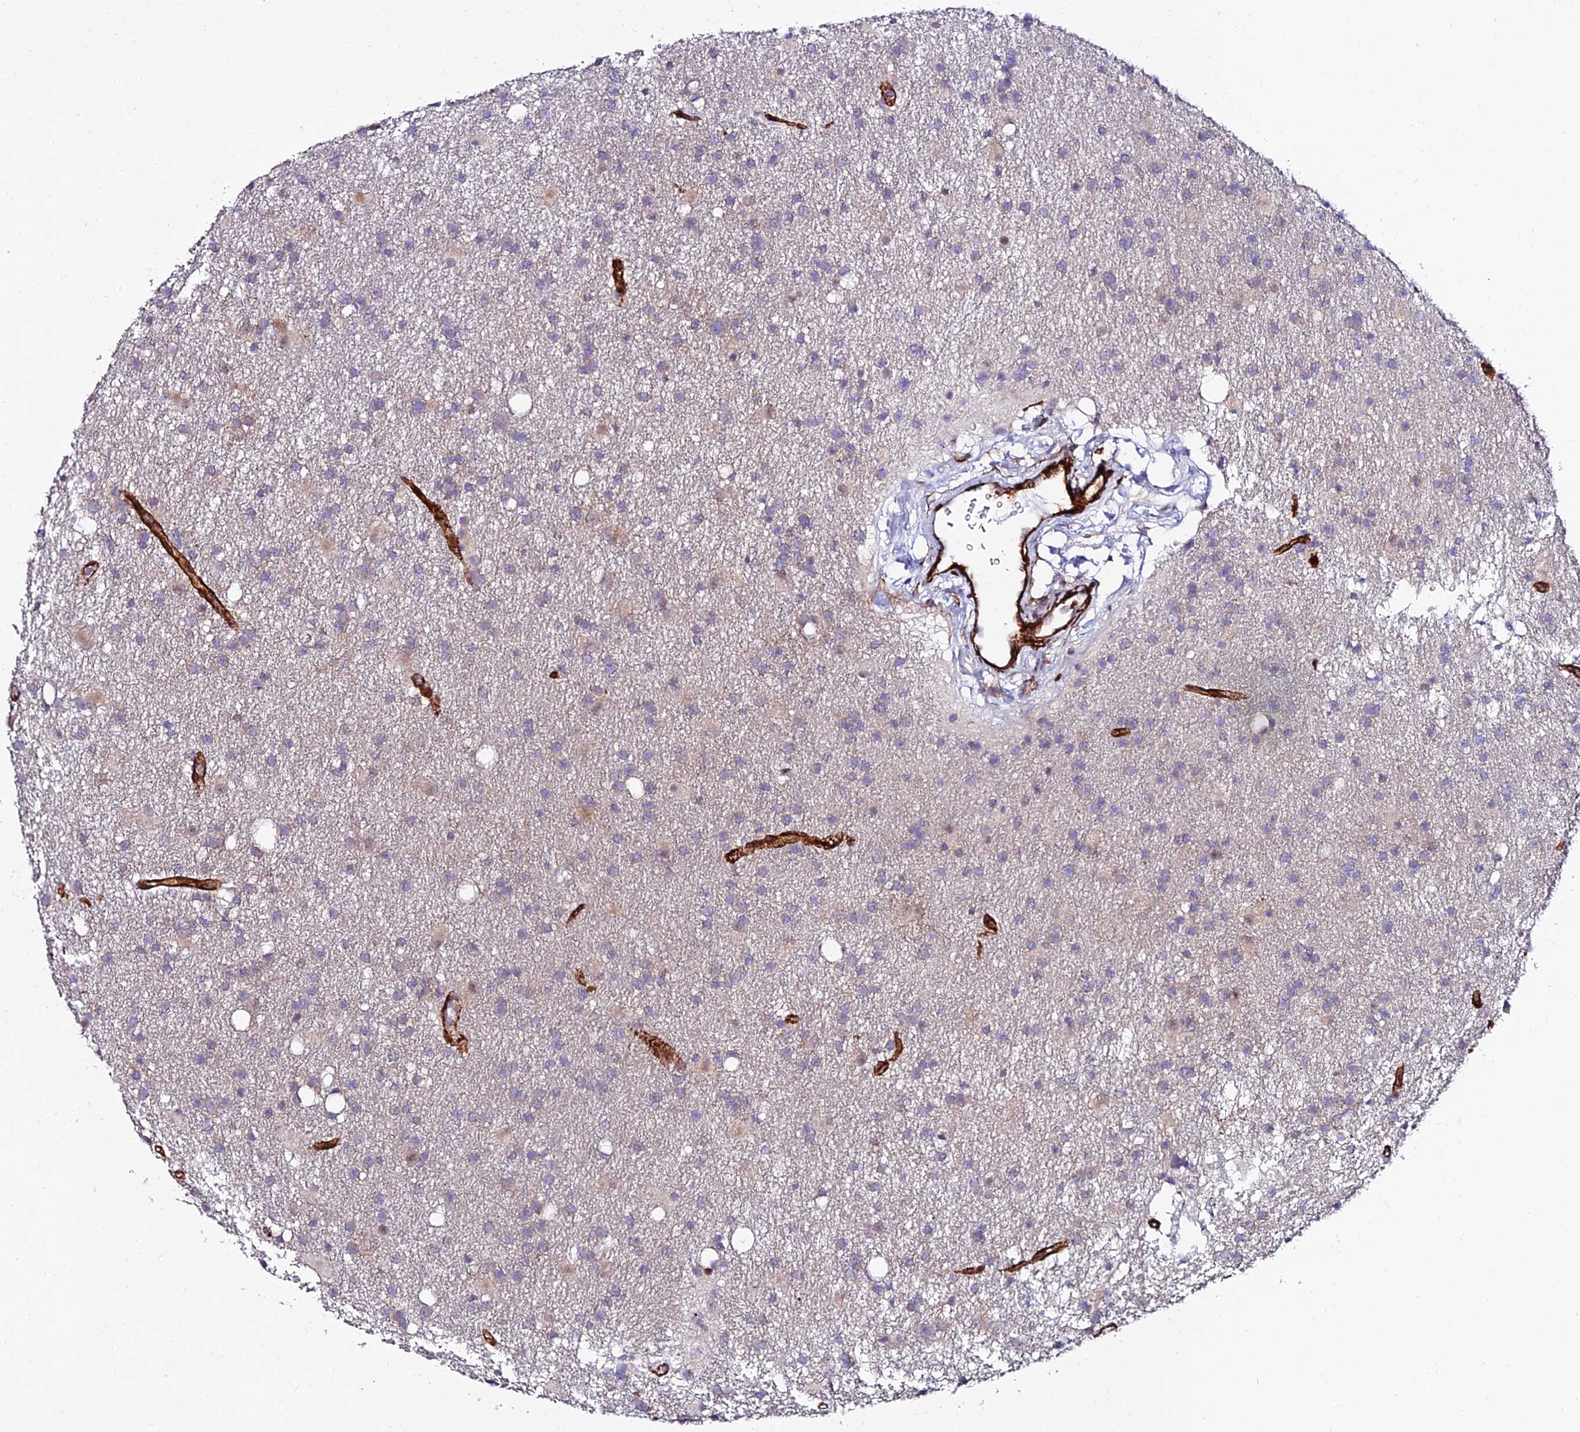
{"staining": {"intensity": "weak", "quantity": "<25%", "location": "cytoplasmic/membranous"}, "tissue": "glioma", "cell_type": "Tumor cells", "image_type": "cancer", "snomed": [{"axis": "morphology", "description": "Glioma, malignant, High grade"}, {"axis": "topography", "description": "Brain"}], "caption": "This is a image of immunohistochemistry (IHC) staining of glioma, which shows no positivity in tumor cells.", "gene": "ALDH3B2", "patient": {"sex": "male", "age": 77}}